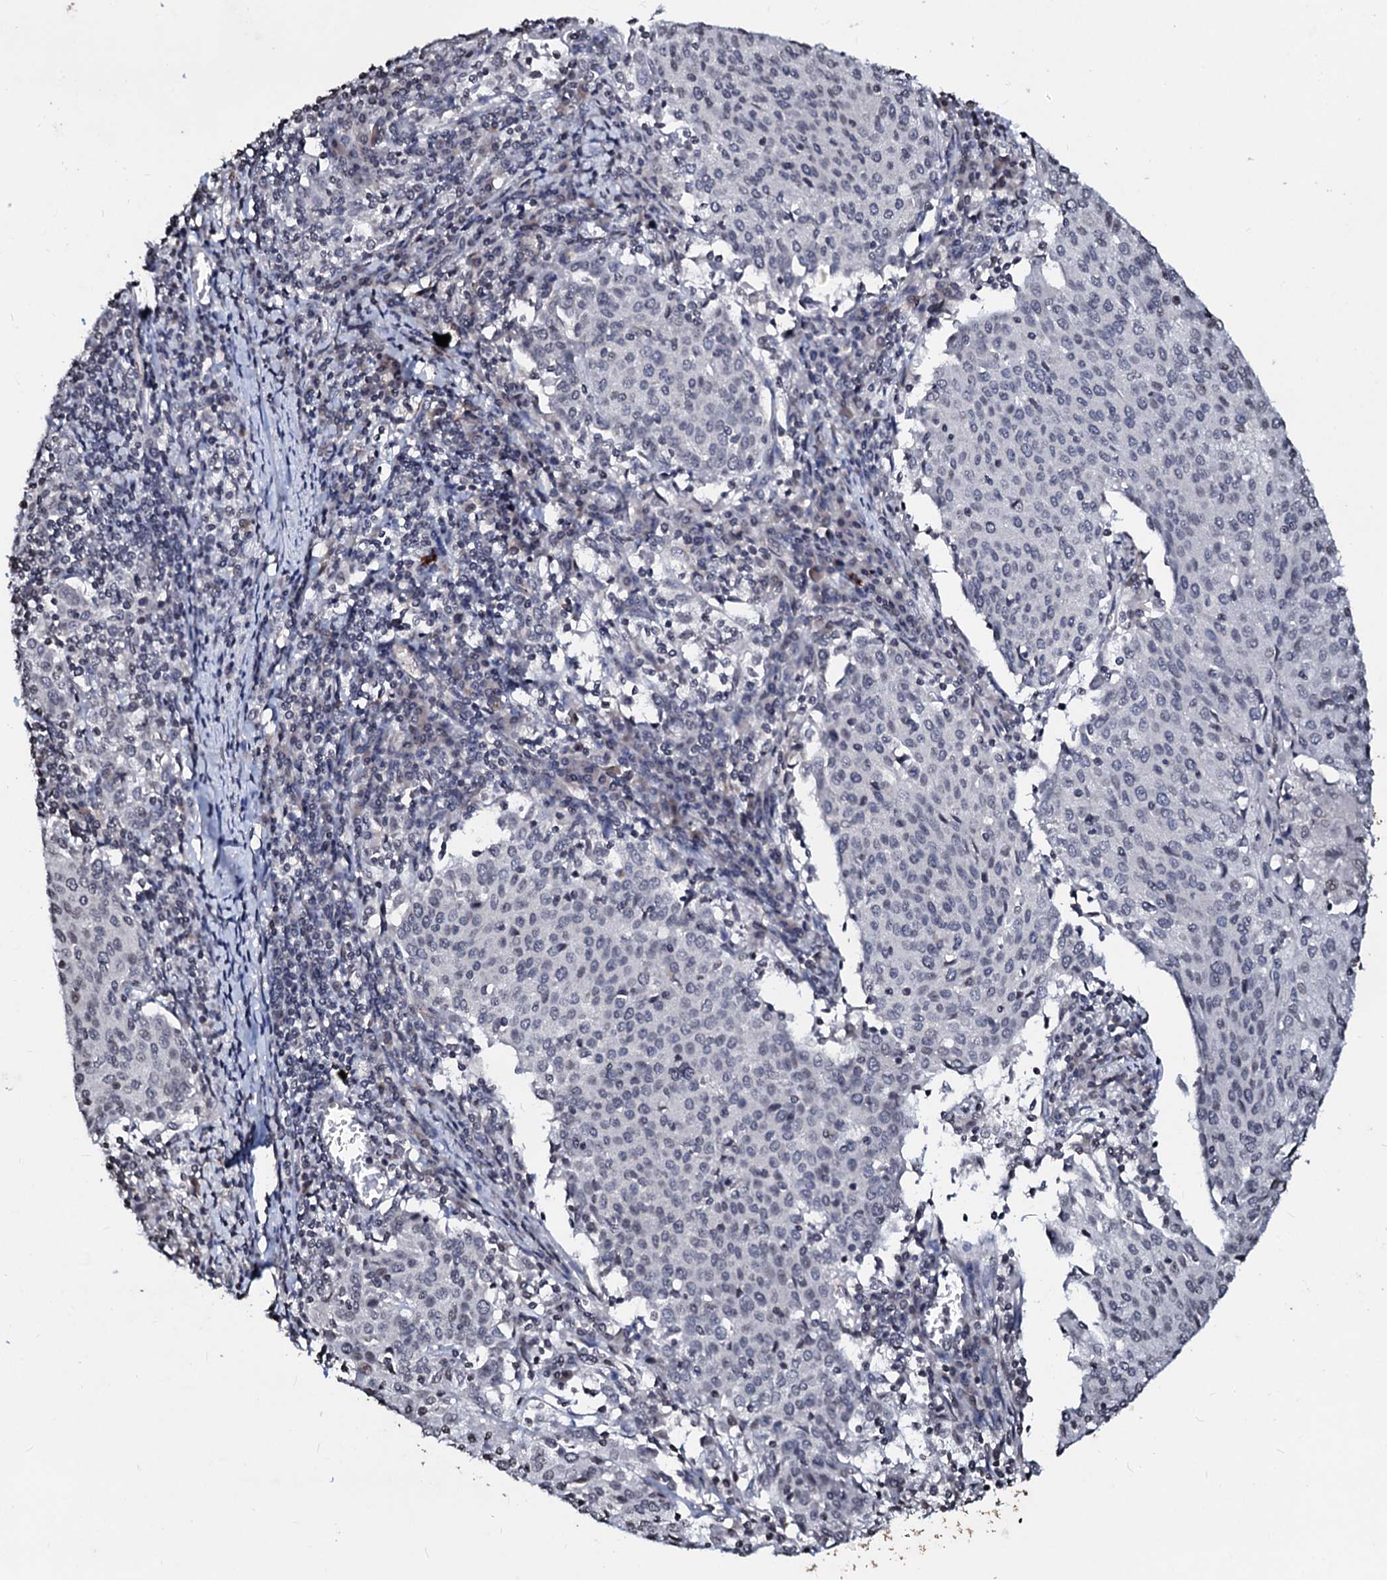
{"staining": {"intensity": "negative", "quantity": "none", "location": "none"}, "tissue": "cervical cancer", "cell_type": "Tumor cells", "image_type": "cancer", "snomed": [{"axis": "morphology", "description": "Squamous cell carcinoma, NOS"}, {"axis": "topography", "description": "Cervix"}], "caption": "Protein analysis of cervical squamous cell carcinoma exhibits no significant expression in tumor cells. (DAB immunohistochemistry (IHC) with hematoxylin counter stain).", "gene": "LSM11", "patient": {"sex": "female", "age": 46}}